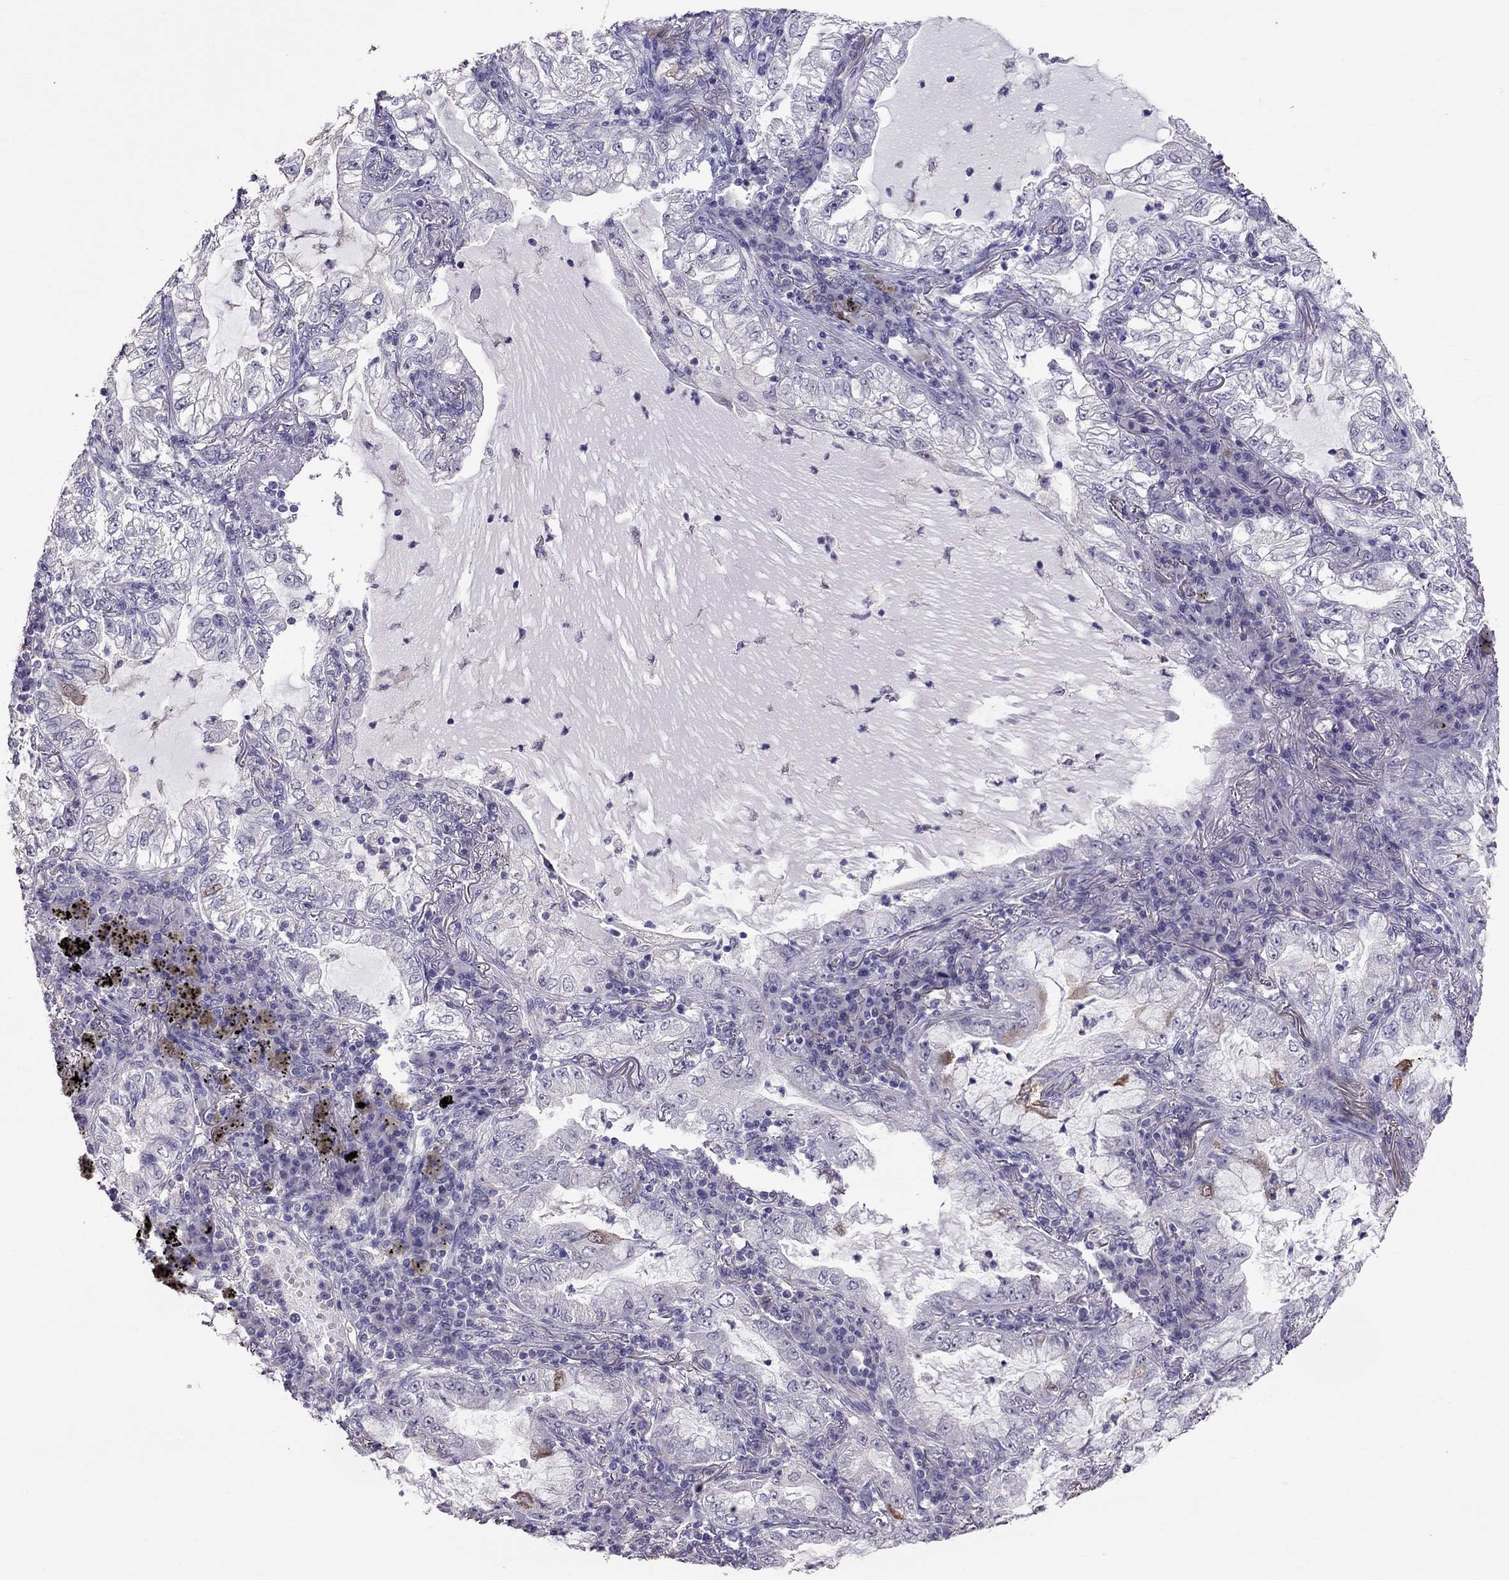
{"staining": {"intensity": "negative", "quantity": "none", "location": "none"}, "tissue": "lung cancer", "cell_type": "Tumor cells", "image_type": "cancer", "snomed": [{"axis": "morphology", "description": "Adenocarcinoma, NOS"}, {"axis": "topography", "description": "Lung"}], "caption": "The photomicrograph shows no significant staining in tumor cells of lung adenocarcinoma.", "gene": "LRRC46", "patient": {"sex": "female", "age": 73}}